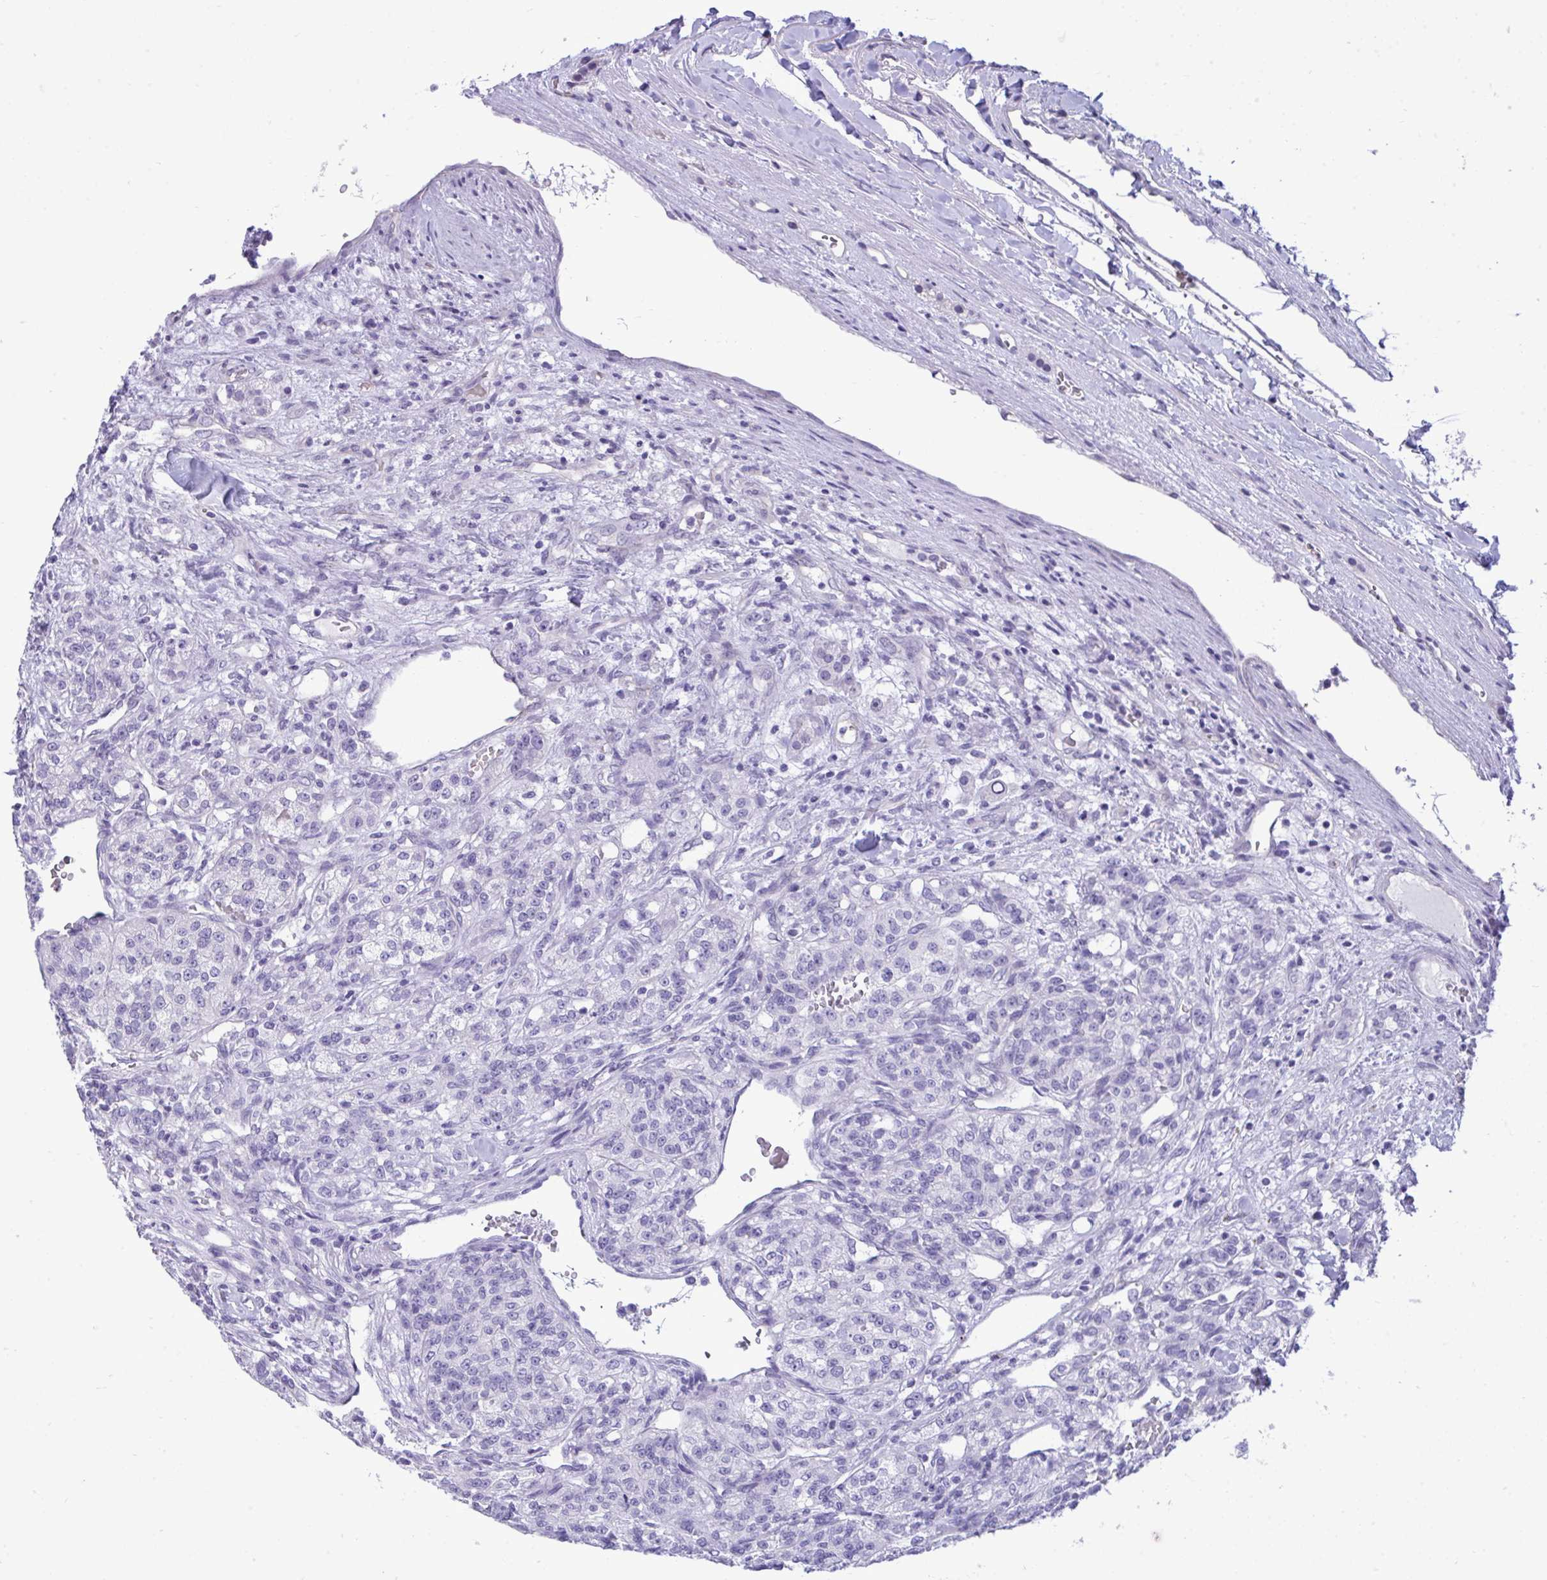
{"staining": {"intensity": "negative", "quantity": "none", "location": "none"}, "tissue": "renal cancer", "cell_type": "Tumor cells", "image_type": "cancer", "snomed": [{"axis": "morphology", "description": "Adenocarcinoma, NOS"}, {"axis": "topography", "description": "Kidney"}], "caption": "Human renal cancer (adenocarcinoma) stained for a protein using immunohistochemistry (IHC) reveals no expression in tumor cells.", "gene": "PRM2", "patient": {"sex": "female", "age": 63}}